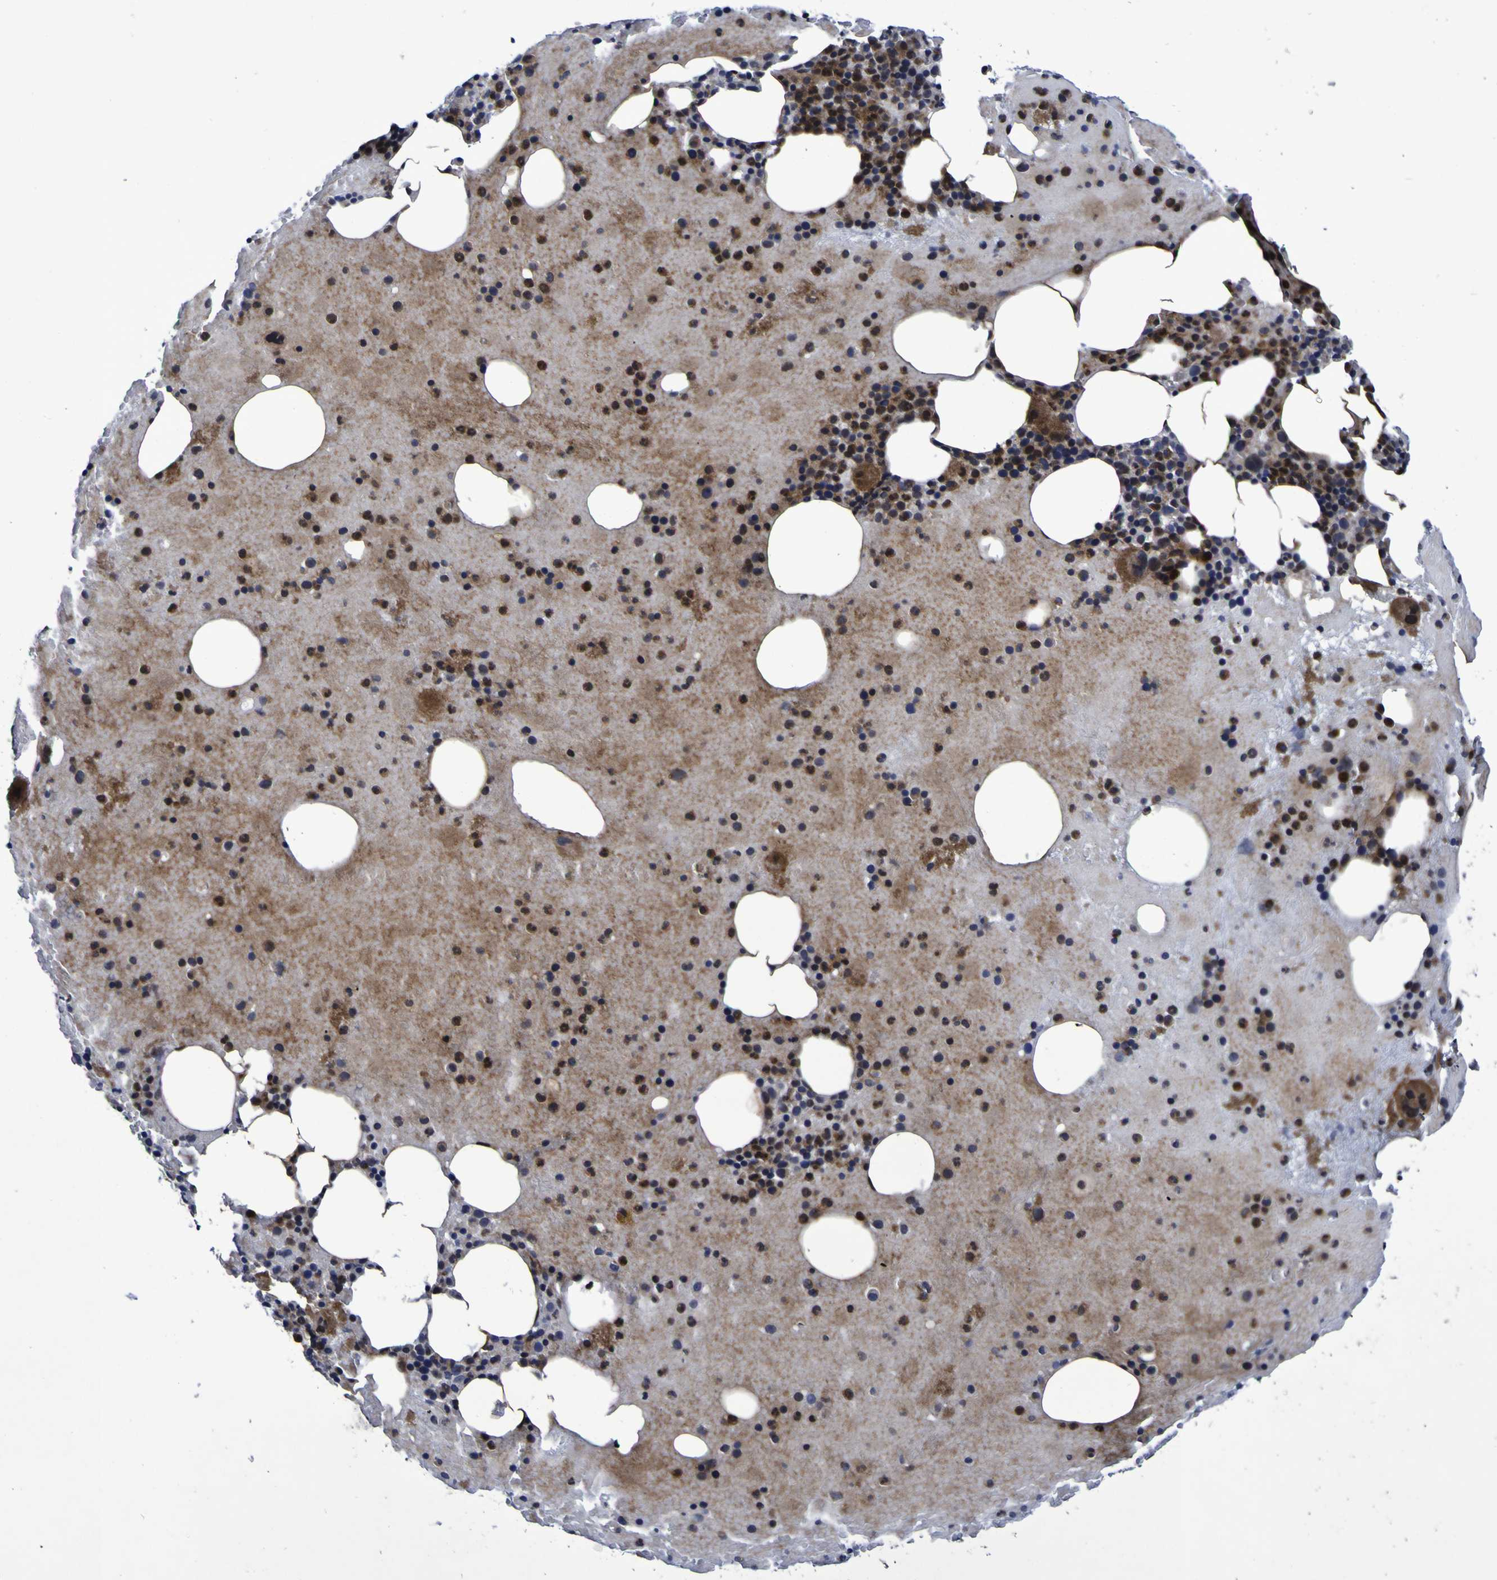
{"staining": {"intensity": "moderate", "quantity": "25%-75%", "location": "cytoplasmic/membranous,nuclear"}, "tissue": "bone marrow", "cell_type": "Hematopoietic cells", "image_type": "normal", "snomed": [{"axis": "morphology", "description": "Normal tissue, NOS"}, {"axis": "morphology", "description": "Inflammation, NOS"}, {"axis": "topography", "description": "Bone marrow"}], "caption": "Immunohistochemistry photomicrograph of unremarkable human bone marrow stained for a protein (brown), which demonstrates medium levels of moderate cytoplasmic/membranous,nuclear expression in about 25%-75% of hematopoietic cells.", "gene": "MGLL", "patient": {"sex": "male", "age": 43}}